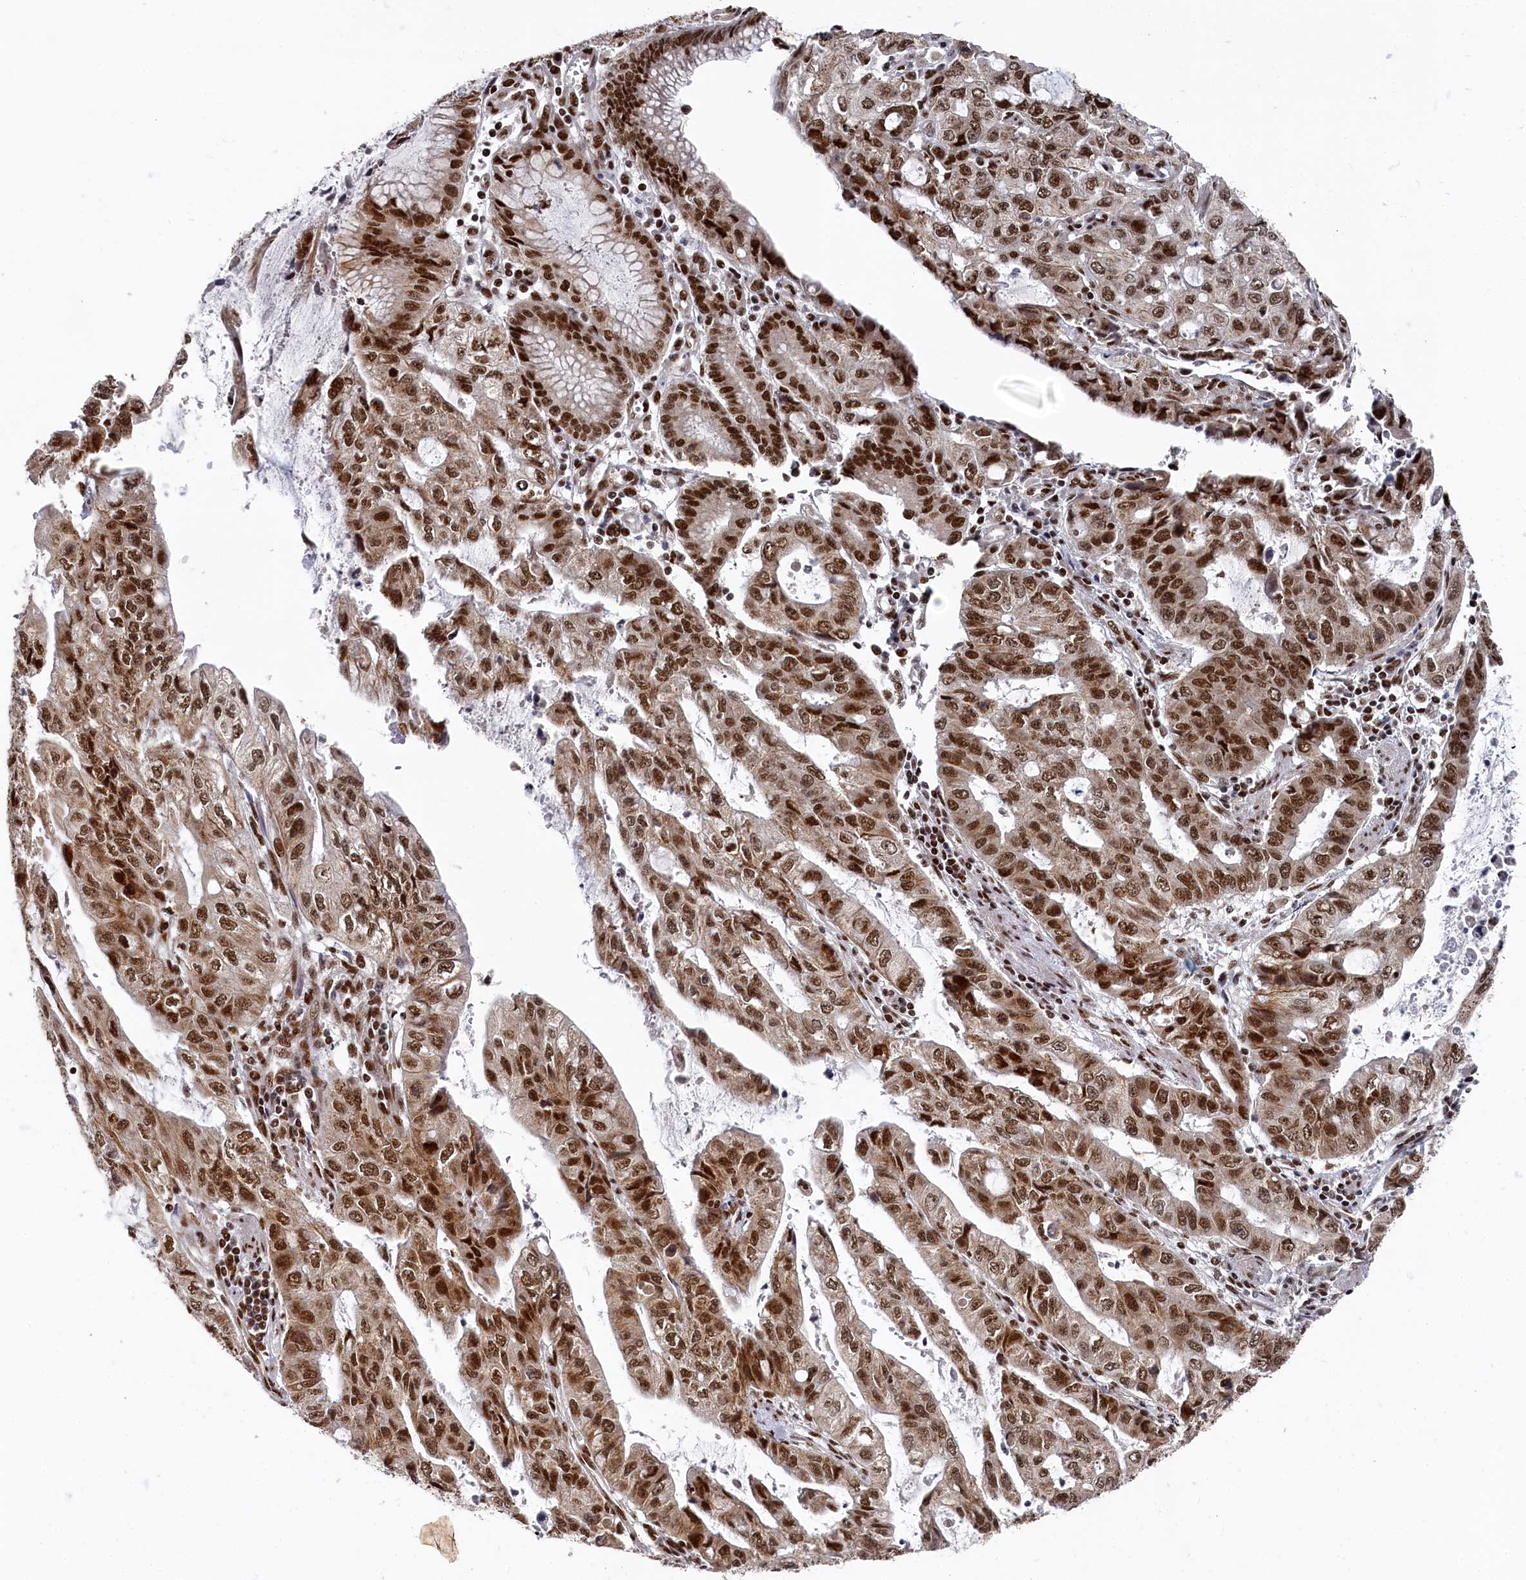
{"staining": {"intensity": "strong", "quantity": ">75%", "location": "nuclear"}, "tissue": "stomach cancer", "cell_type": "Tumor cells", "image_type": "cancer", "snomed": [{"axis": "morphology", "description": "Adenocarcinoma, NOS"}, {"axis": "topography", "description": "Stomach, upper"}], "caption": "Immunohistochemistry (DAB (3,3'-diaminobenzidine)) staining of human stomach cancer (adenocarcinoma) reveals strong nuclear protein staining in approximately >75% of tumor cells.", "gene": "BUB3", "patient": {"sex": "female", "age": 52}}